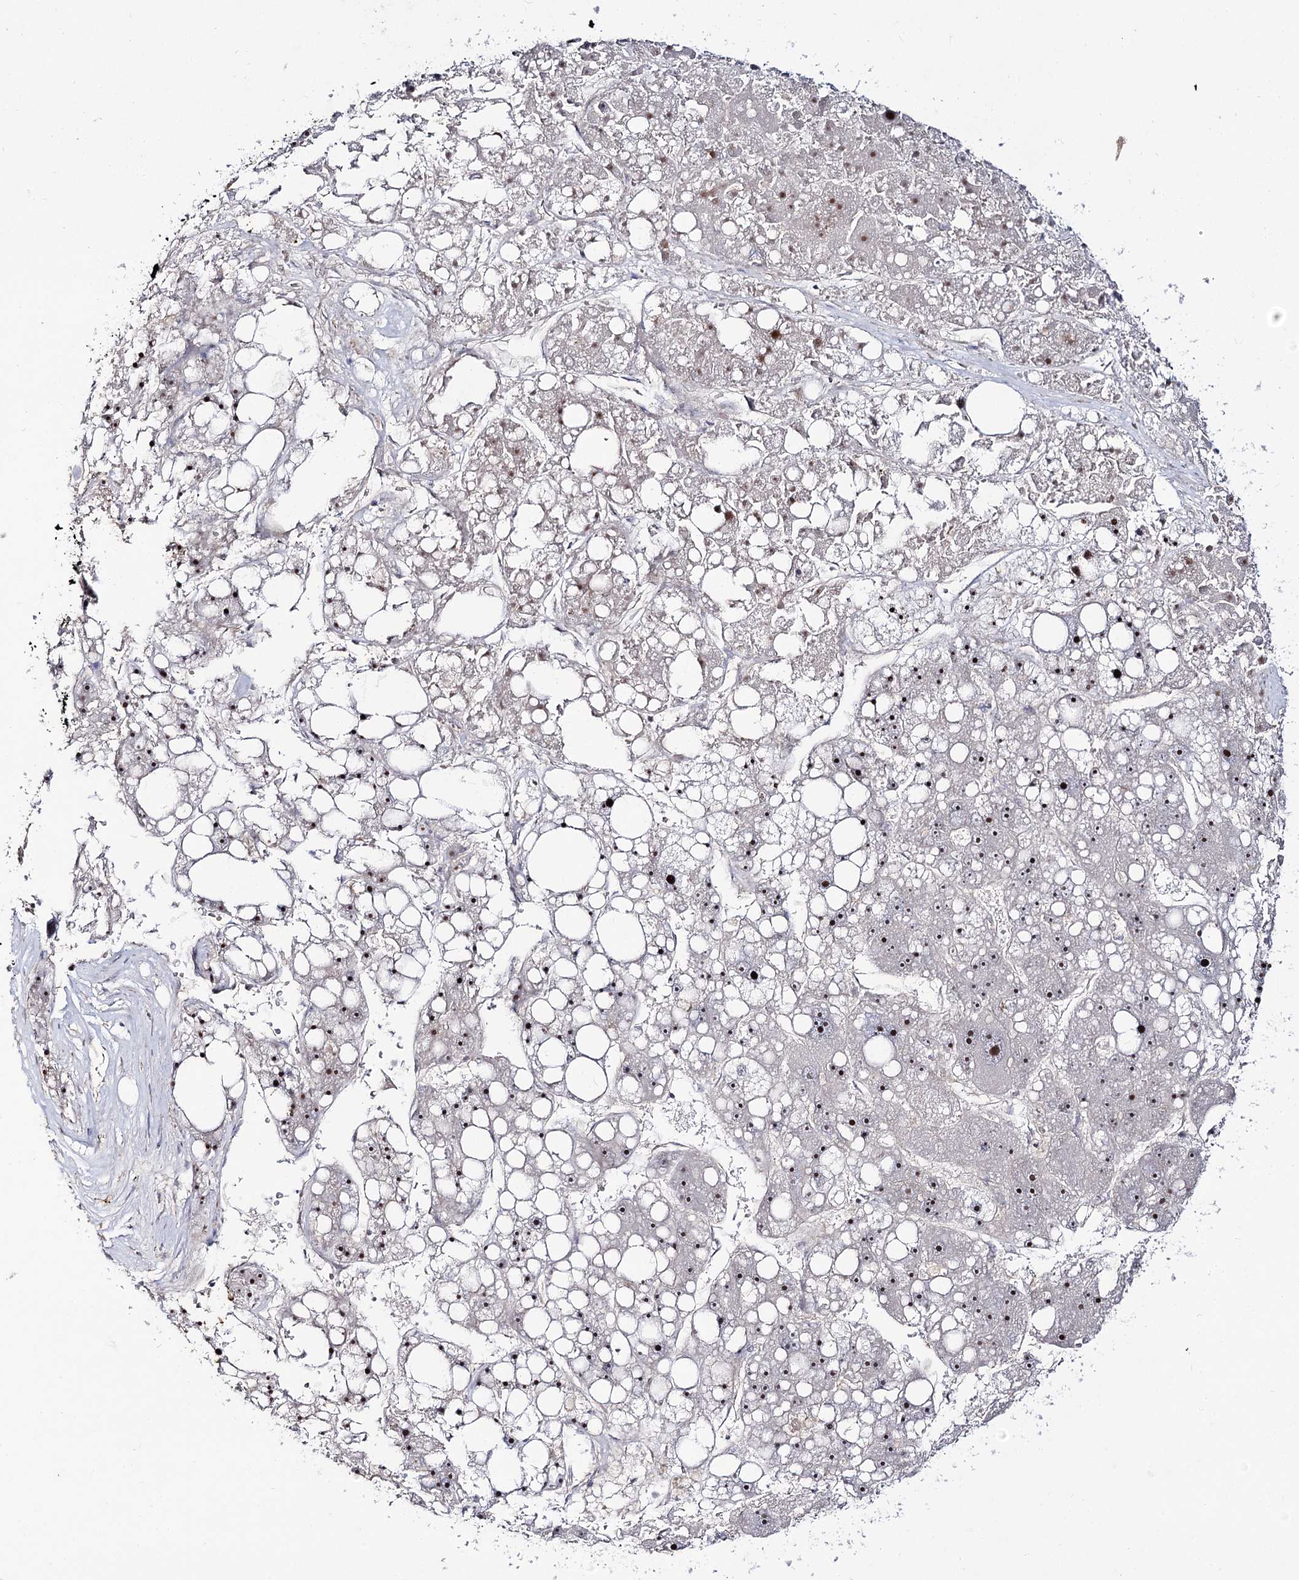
{"staining": {"intensity": "weak", "quantity": "<25%", "location": "nuclear"}, "tissue": "liver cancer", "cell_type": "Tumor cells", "image_type": "cancer", "snomed": [{"axis": "morphology", "description": "Carcinoma, Hepatocellular, NOS"}, {"axis": "topography", "description": "Liver"}], "caption": "Immunohistochemistry (IHC) micrograph of neoplastic tissue: liver cancer (hepatocellular carcinoma) stained with DAB (3,3'-diaminobenzidine) demonstrates no significant protein staining in tumor cells.", "gene": "RRP9", "patient": {"sex": "female", "age": 61}}